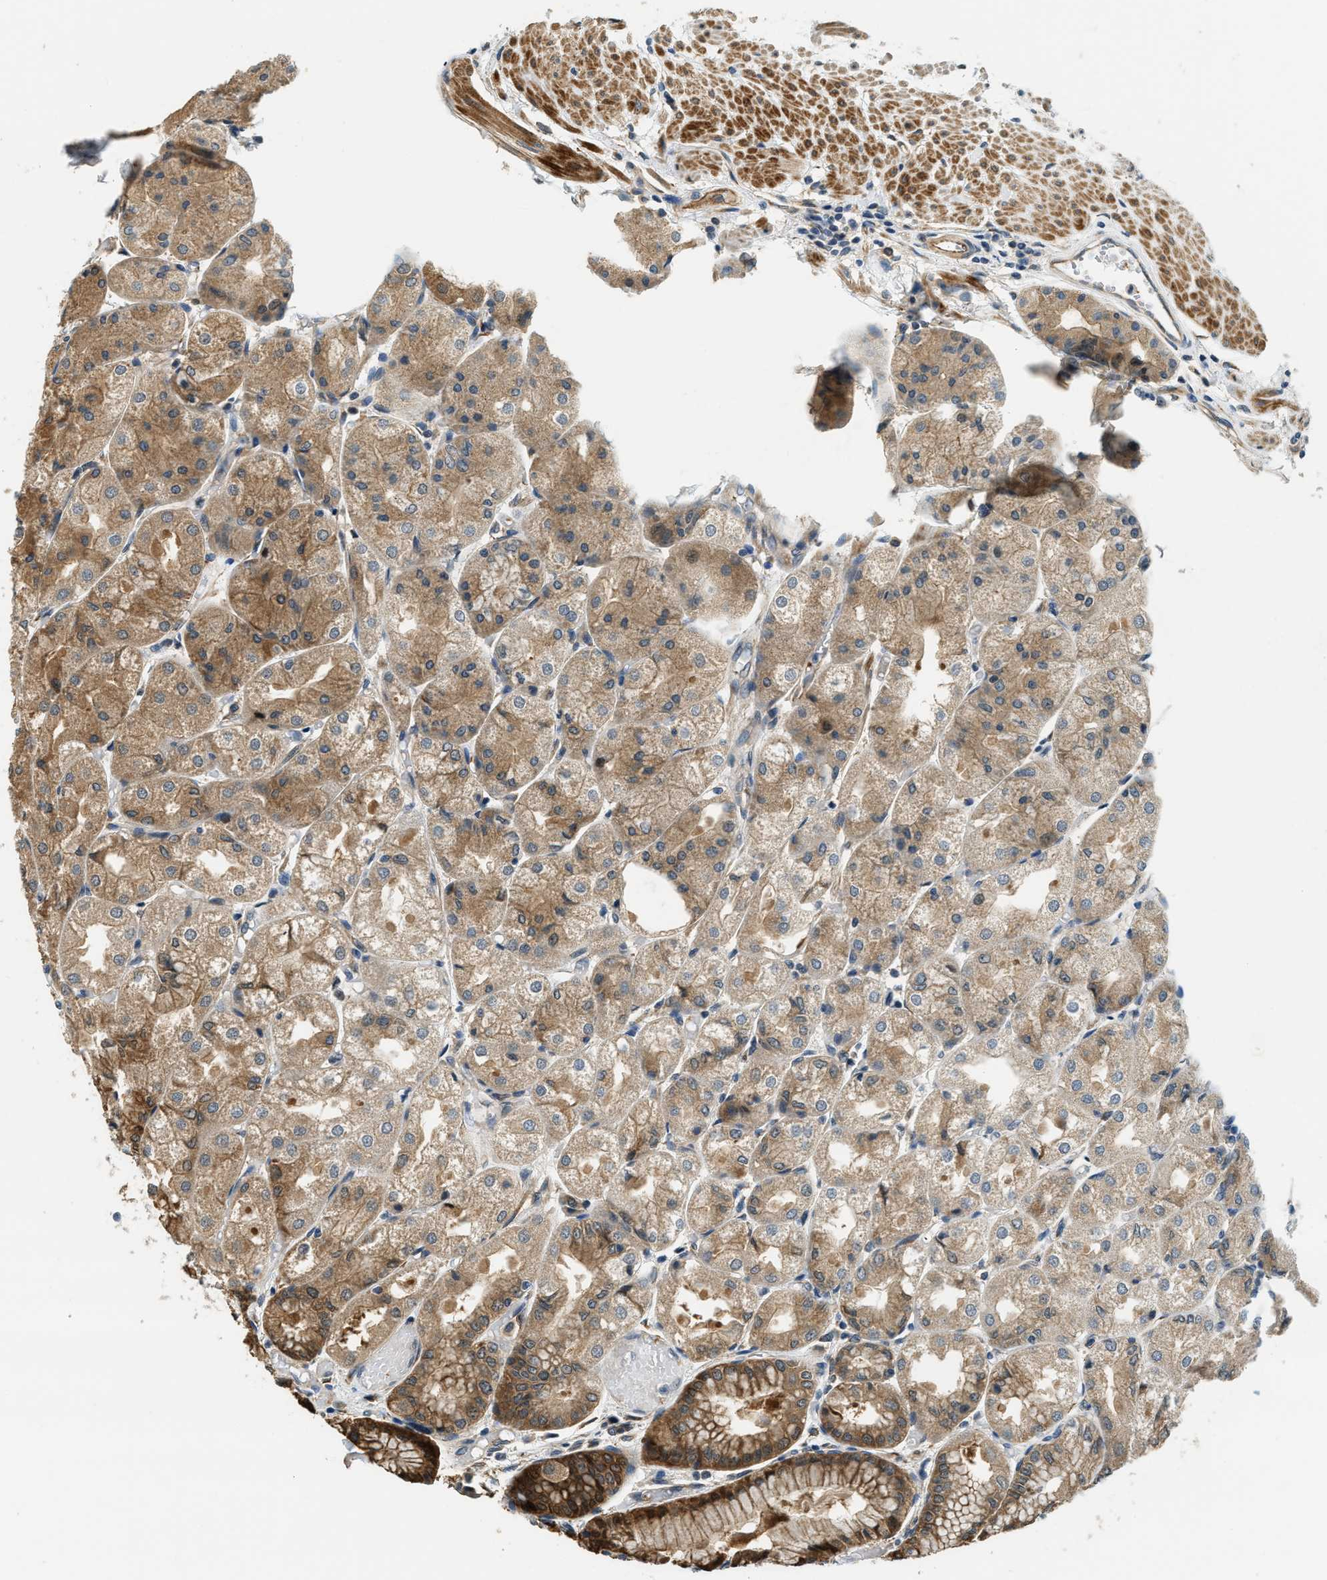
{"staining": {"intensity": "strong", "quantity": ">75%", "location": "cytoplasmic/membranous"}, "tissue": "stomach", "cell_type": "Glandular cells", "image_type": "normal", "snomed": [{"axis": "morphology", "description": "Normal tissue, NOS"}, {"axis": "topography", "description": "Stomach, upper"}], "caption": "Protein staining exhibits strong cytoplasmic/membranous positivity in about >75% of glandular cells in normal stomach.", "gene": "ALOX12", "patient": {"sex": "male", "age": 72}}